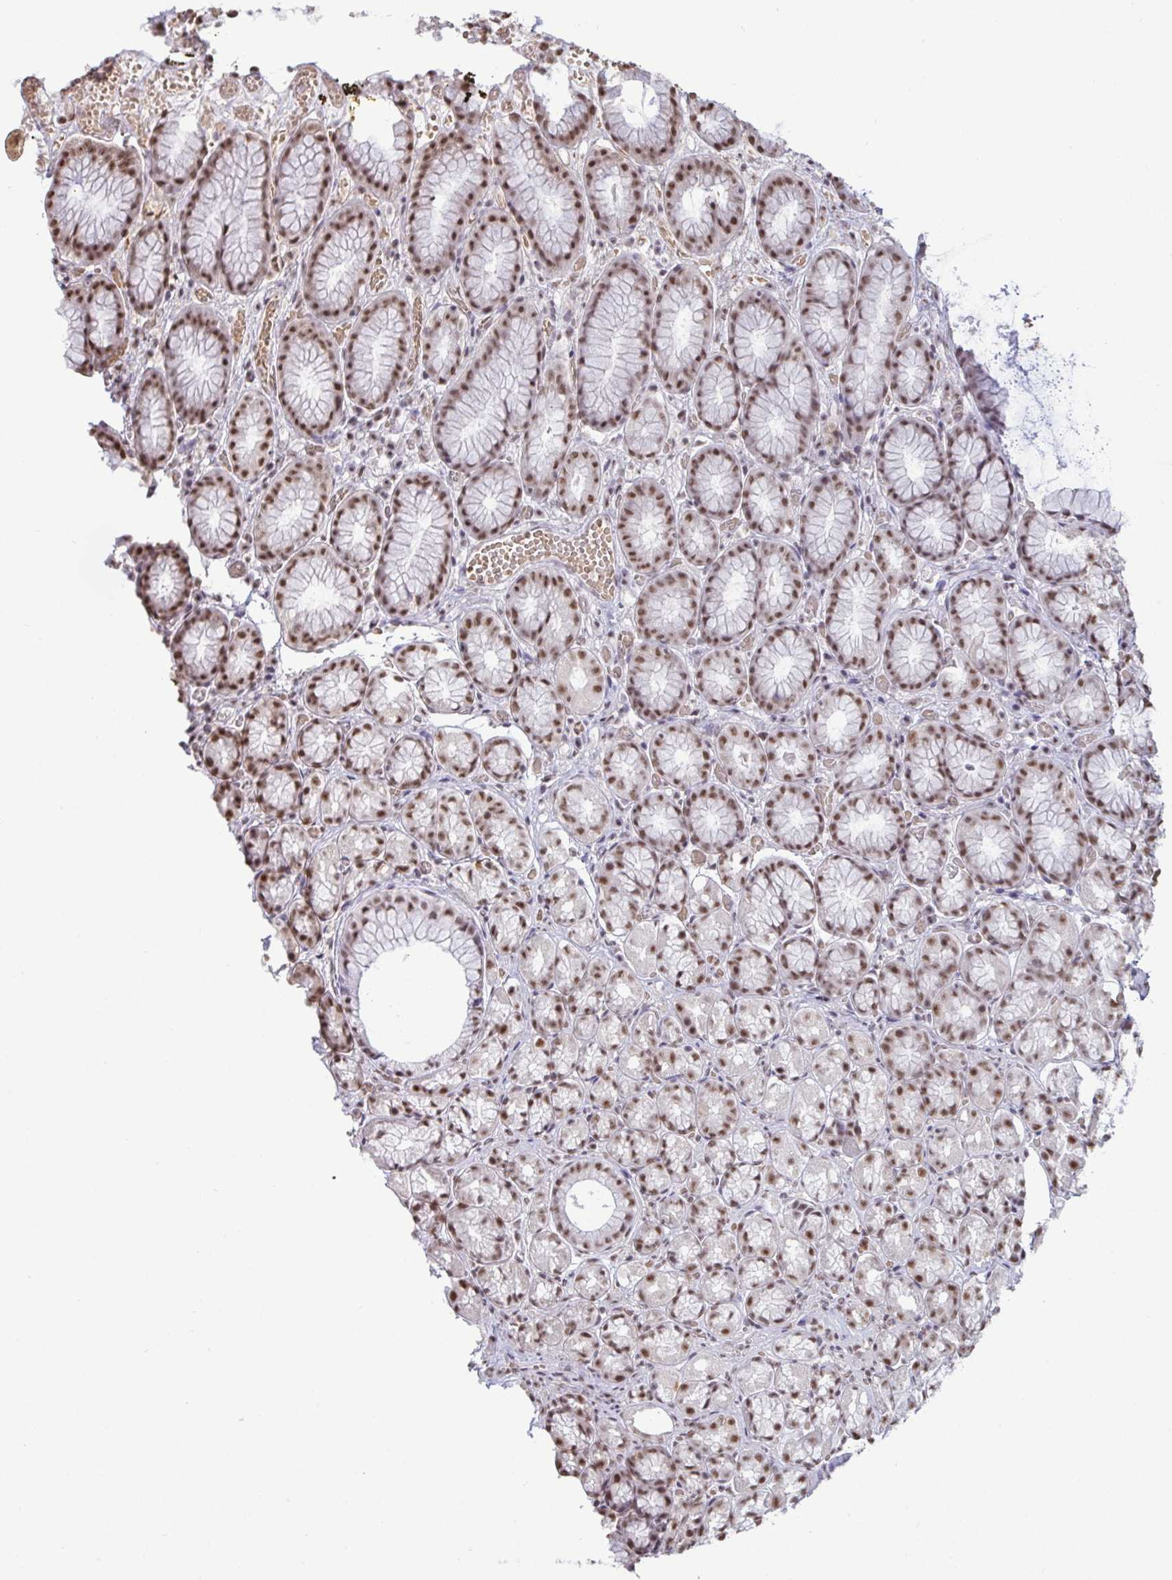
{"staining": {"intensity": "moderate", "quantity": ">75%", "location": "nuclear"}, "tissue": "stomach", "cell_type": "Glandular cells", "image_type": "normal", "snomed": [{"axis": "morphology", "description": "Normal tissue, NOS"}, {"axis": "topography", "description": "Smooth muscle"}, {"axis": "topography", "description": "Stomach"}], "caption": "Stomach stained with immunohistochemistry exhibits moderate nuclear staining in approximately >75% of glandular cells.", "gene": "PUF60", "patient": {"sex": "male", "age": 70}}